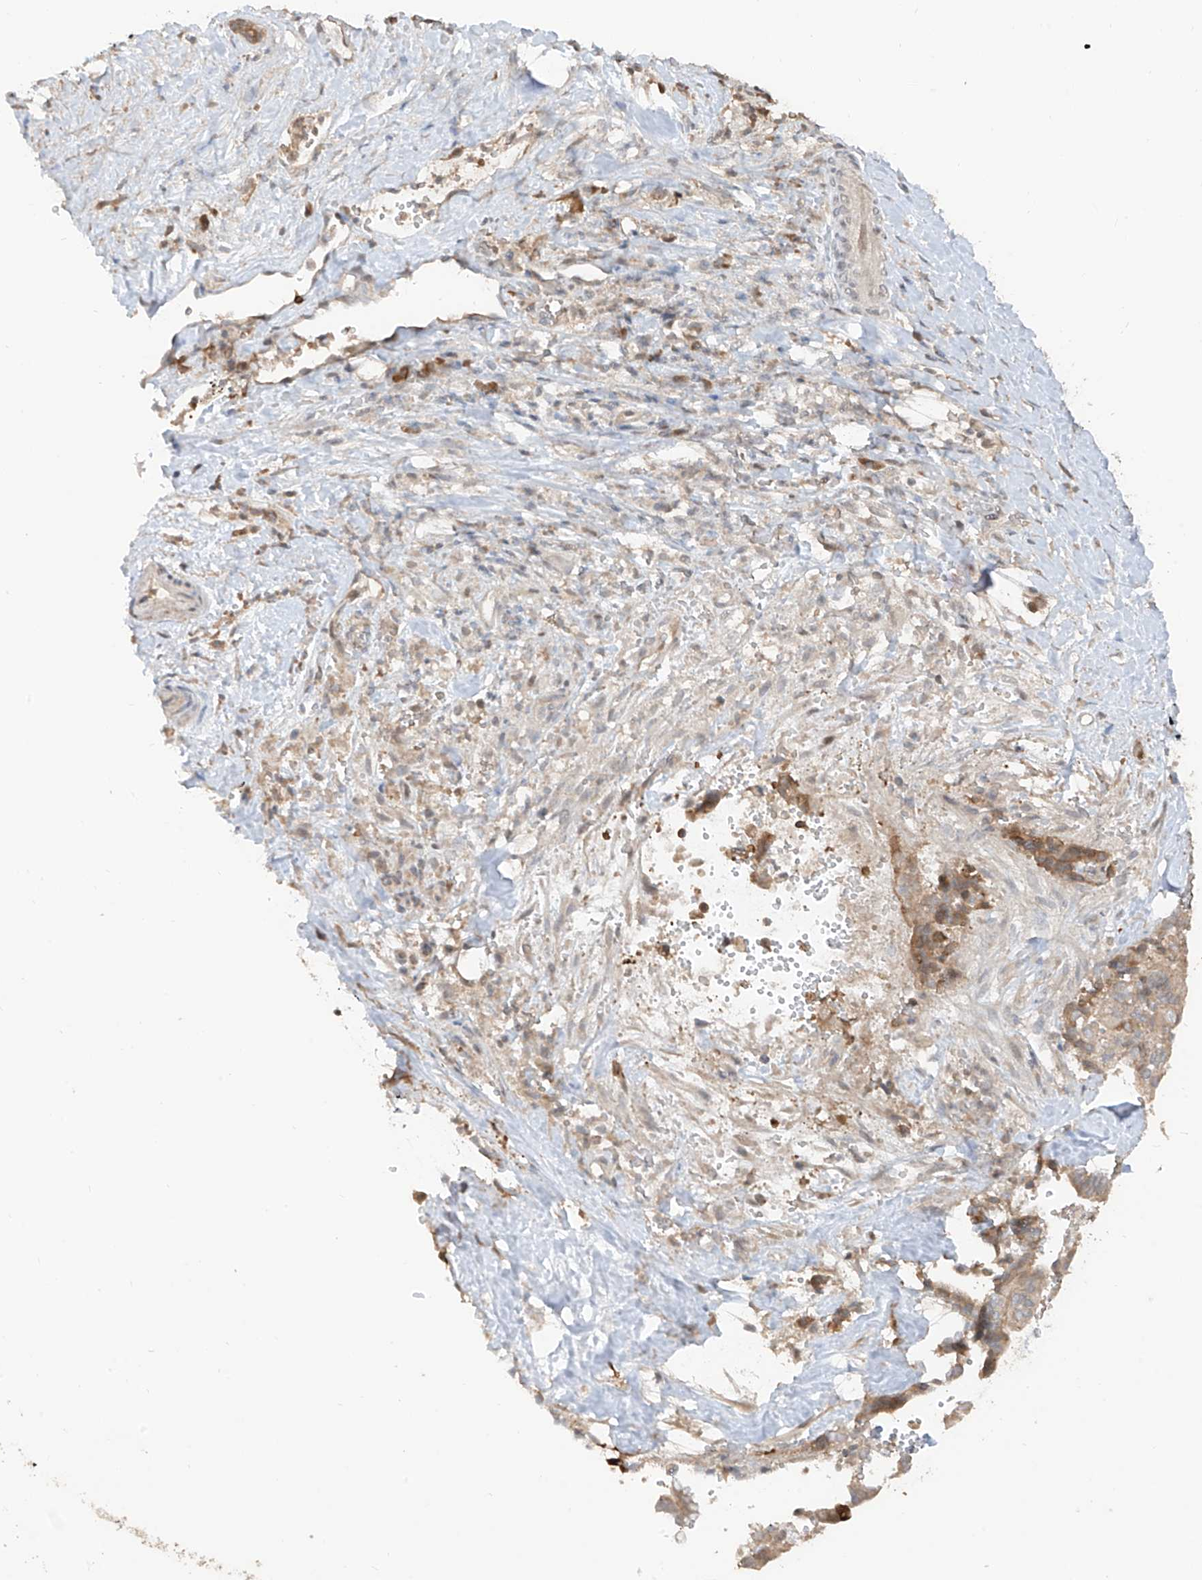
{"staining": {"intensity": "weak", "quantity": "<25%", "location": "cytoplasmic/membranous"}, "tissue": "liver cancer", "cell_type": "Tumor cells", "image_type": "cancer", "snomed": [{"axis": "morphology", "description": "Cholangiocarcinoma"}, {"axis": "topography", "description": "Liver"}], "caption": "Protein analysis of cholangiocarcinoma (liver) exhibits no significant staining in tumor cells.", "gene": "COLGALT2", "patient": {"sex": "female", "age": 75}}